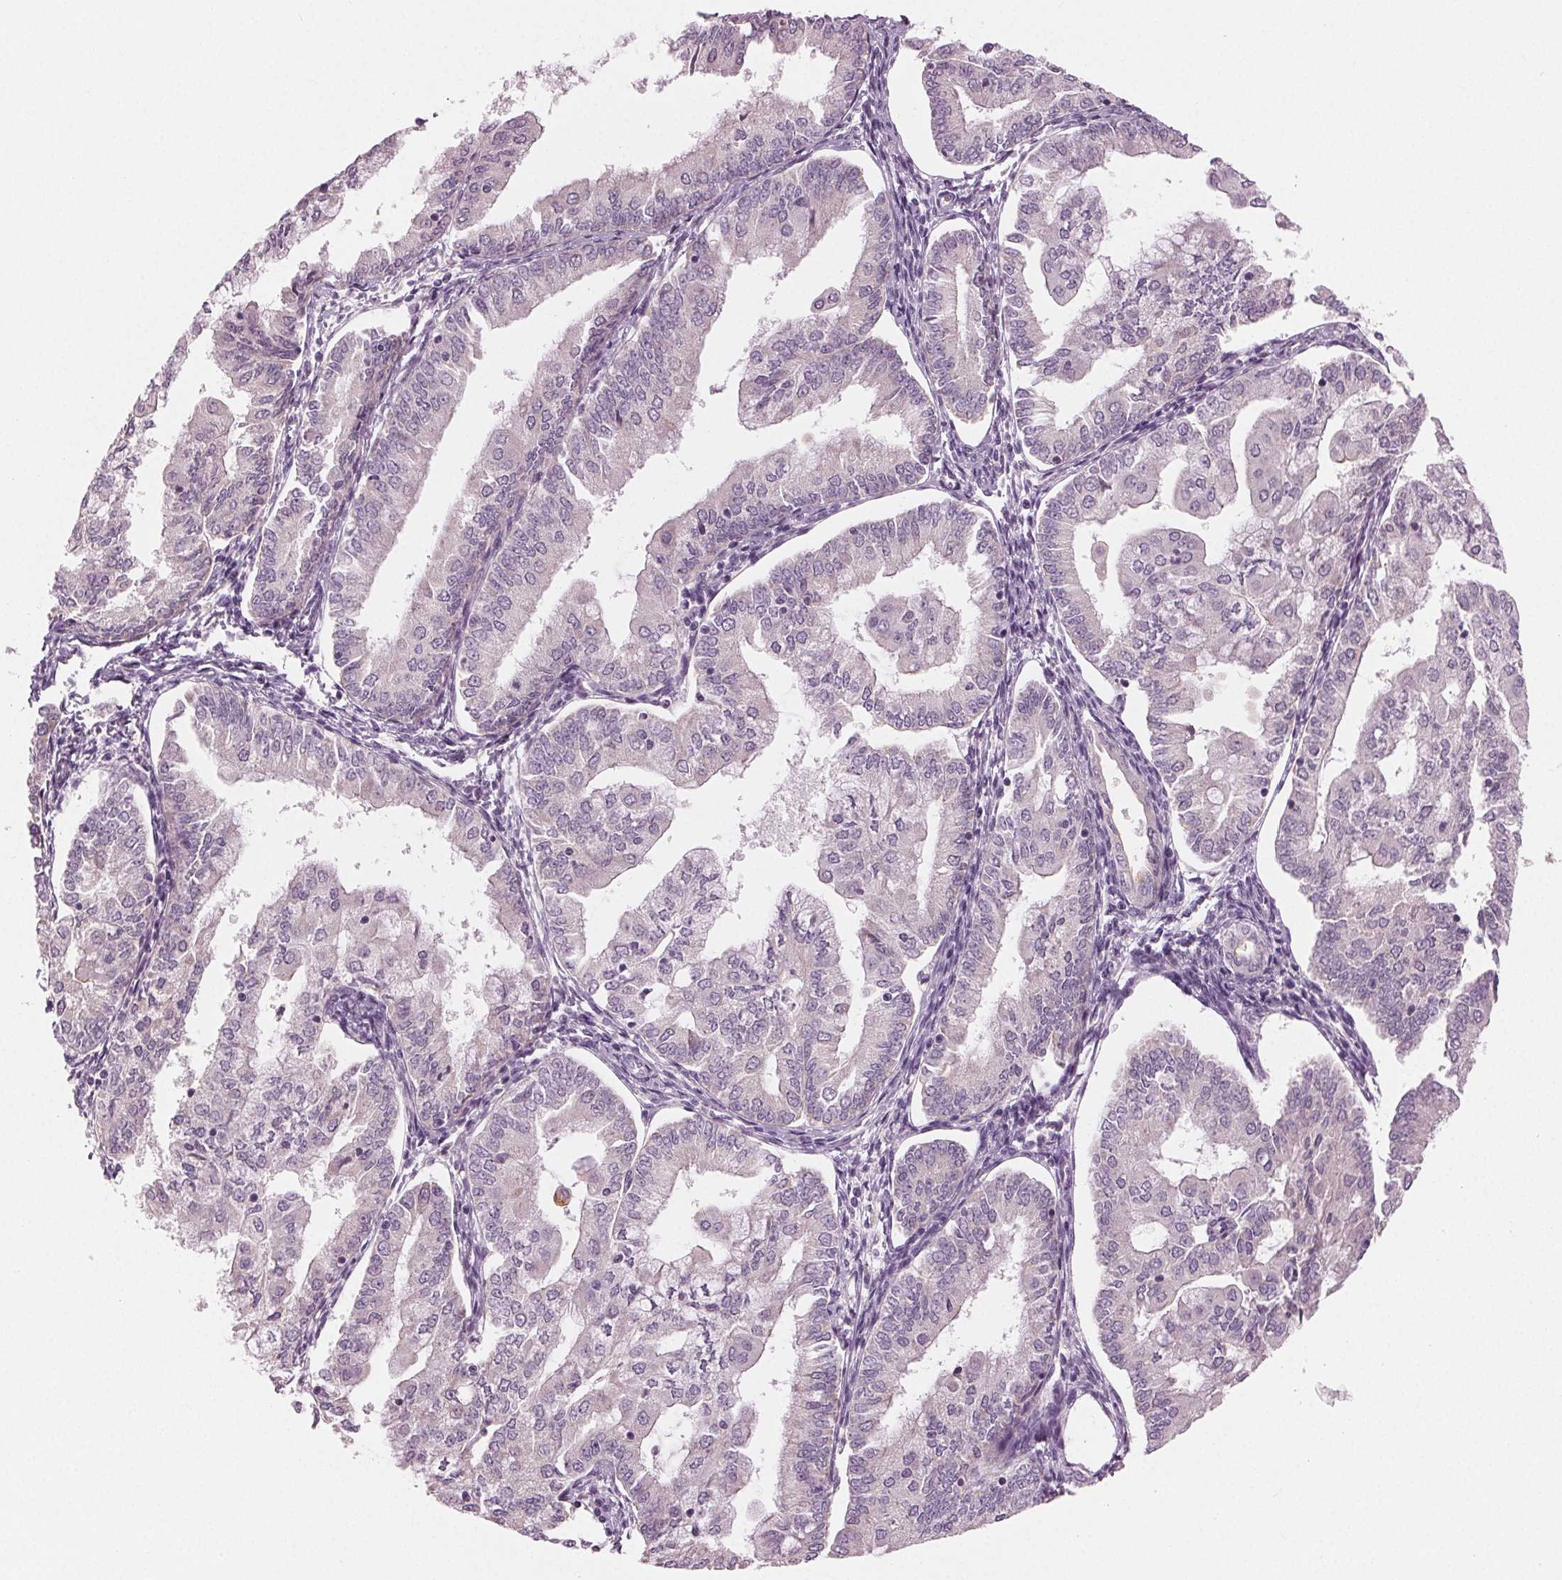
{"staining": {"intensity": "negative", "quantity": "none", "location": "none"}, "tissue": "endometrial cancer", "cell_type": "Tumor cells", "image_type": "cancer", "snomed": [{"axis": "morphology", "description": "Adenocarcinoma, NOS"}, {"axis": "topography", "description": "Endometrium"}], "caption": "An image of human endometrial cancer (adenocarcinoma) is negative for staining in tumor cells.", "gene": "PRAP1", "patient": {"sex": "female", "age": 55}}